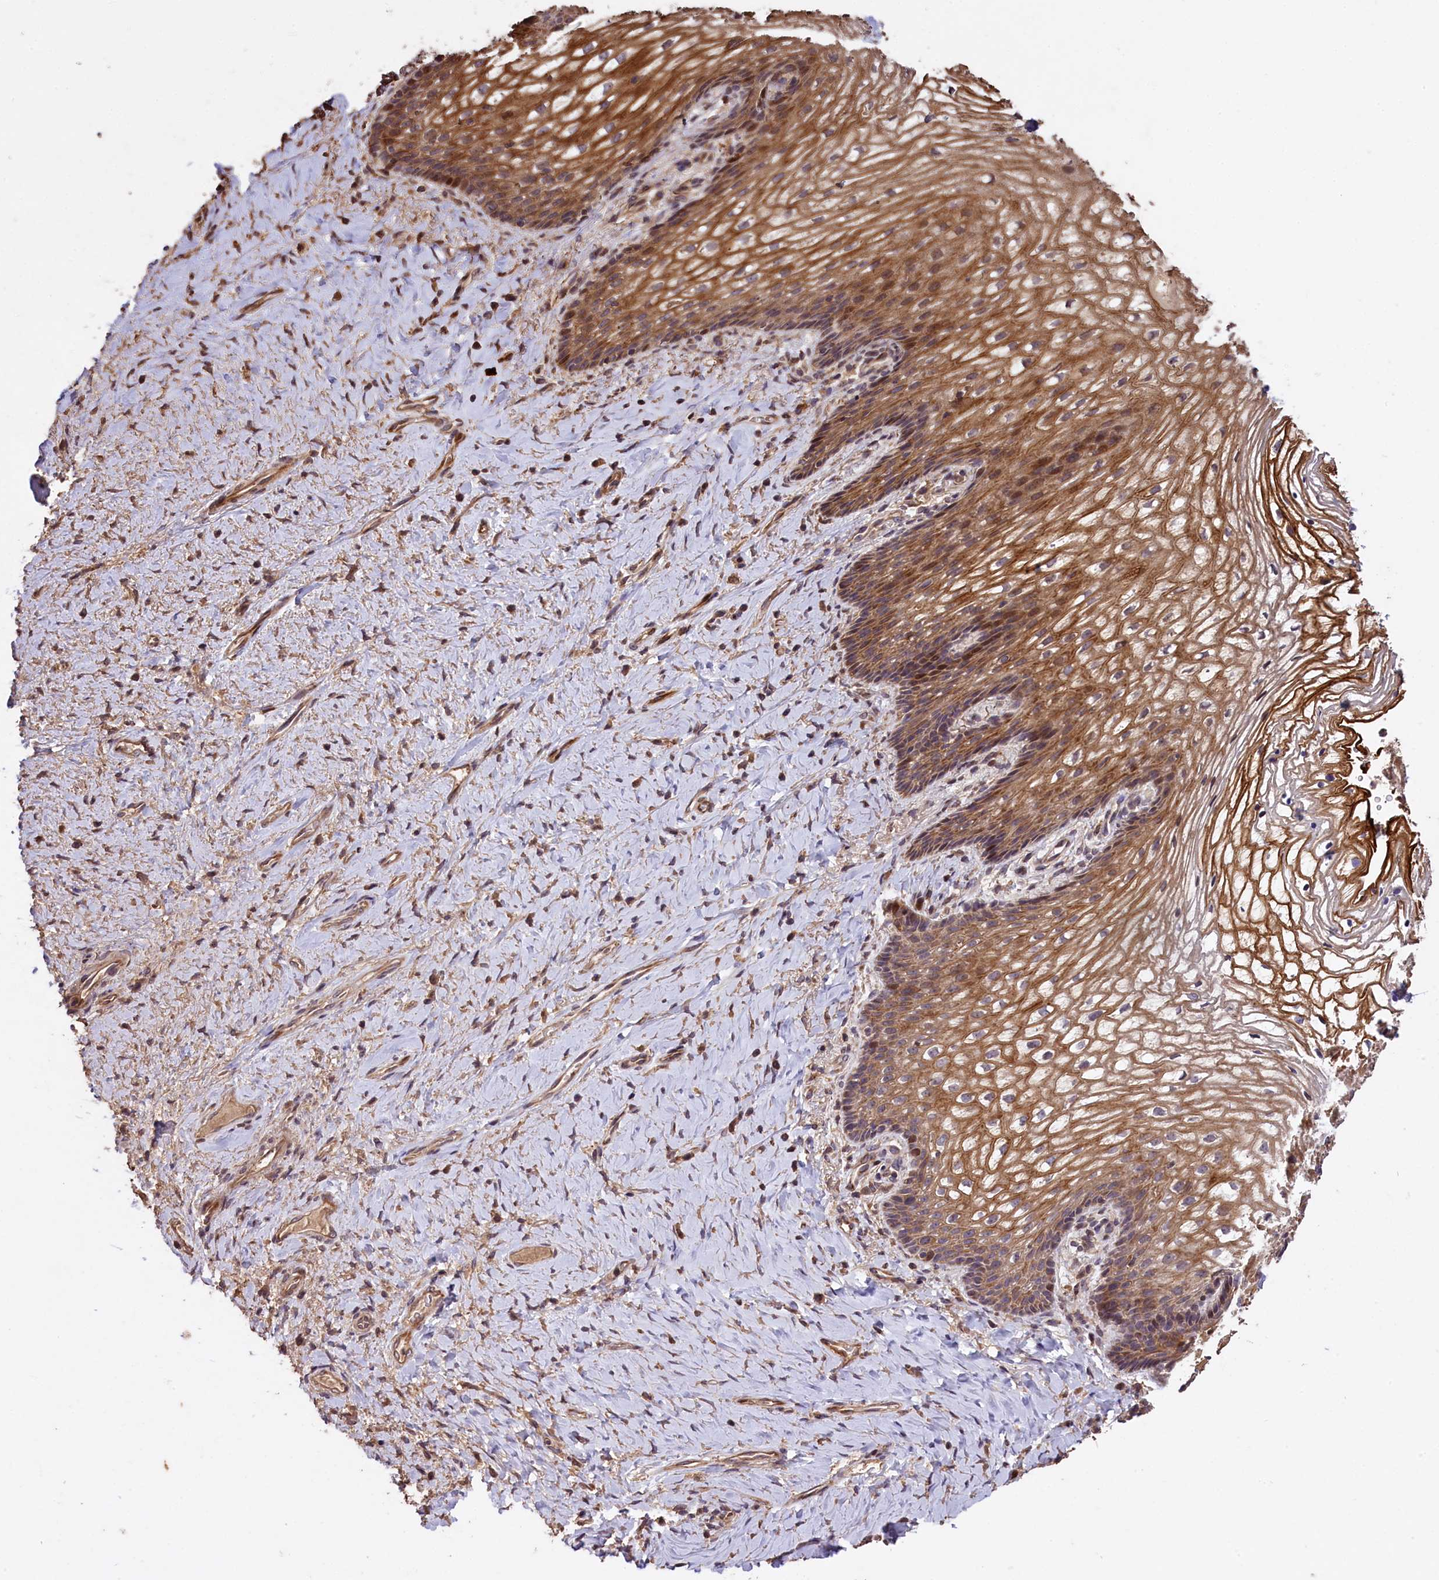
{"staining": {"intensity": "moderate", "quantity": ">75%", "location": "cytoplasmic/membranous"}, "tissue": "vagina", "cell_type": "Squamous epithelial cells", "image_type": "normal", "snomed": [{"axis": "morphology", "description": "Normal tissue, NOS"}, {"axis": "topography", "description": "Vagina"}], "caption": "Human vagina stained for a protein (brown) displays moderate cytoplasmic/membranous positive positivity in approximately >75% of squamous epithelial cells.", "gene": "DNAJB9", "patient": {"sex": "female", "age": 60}}